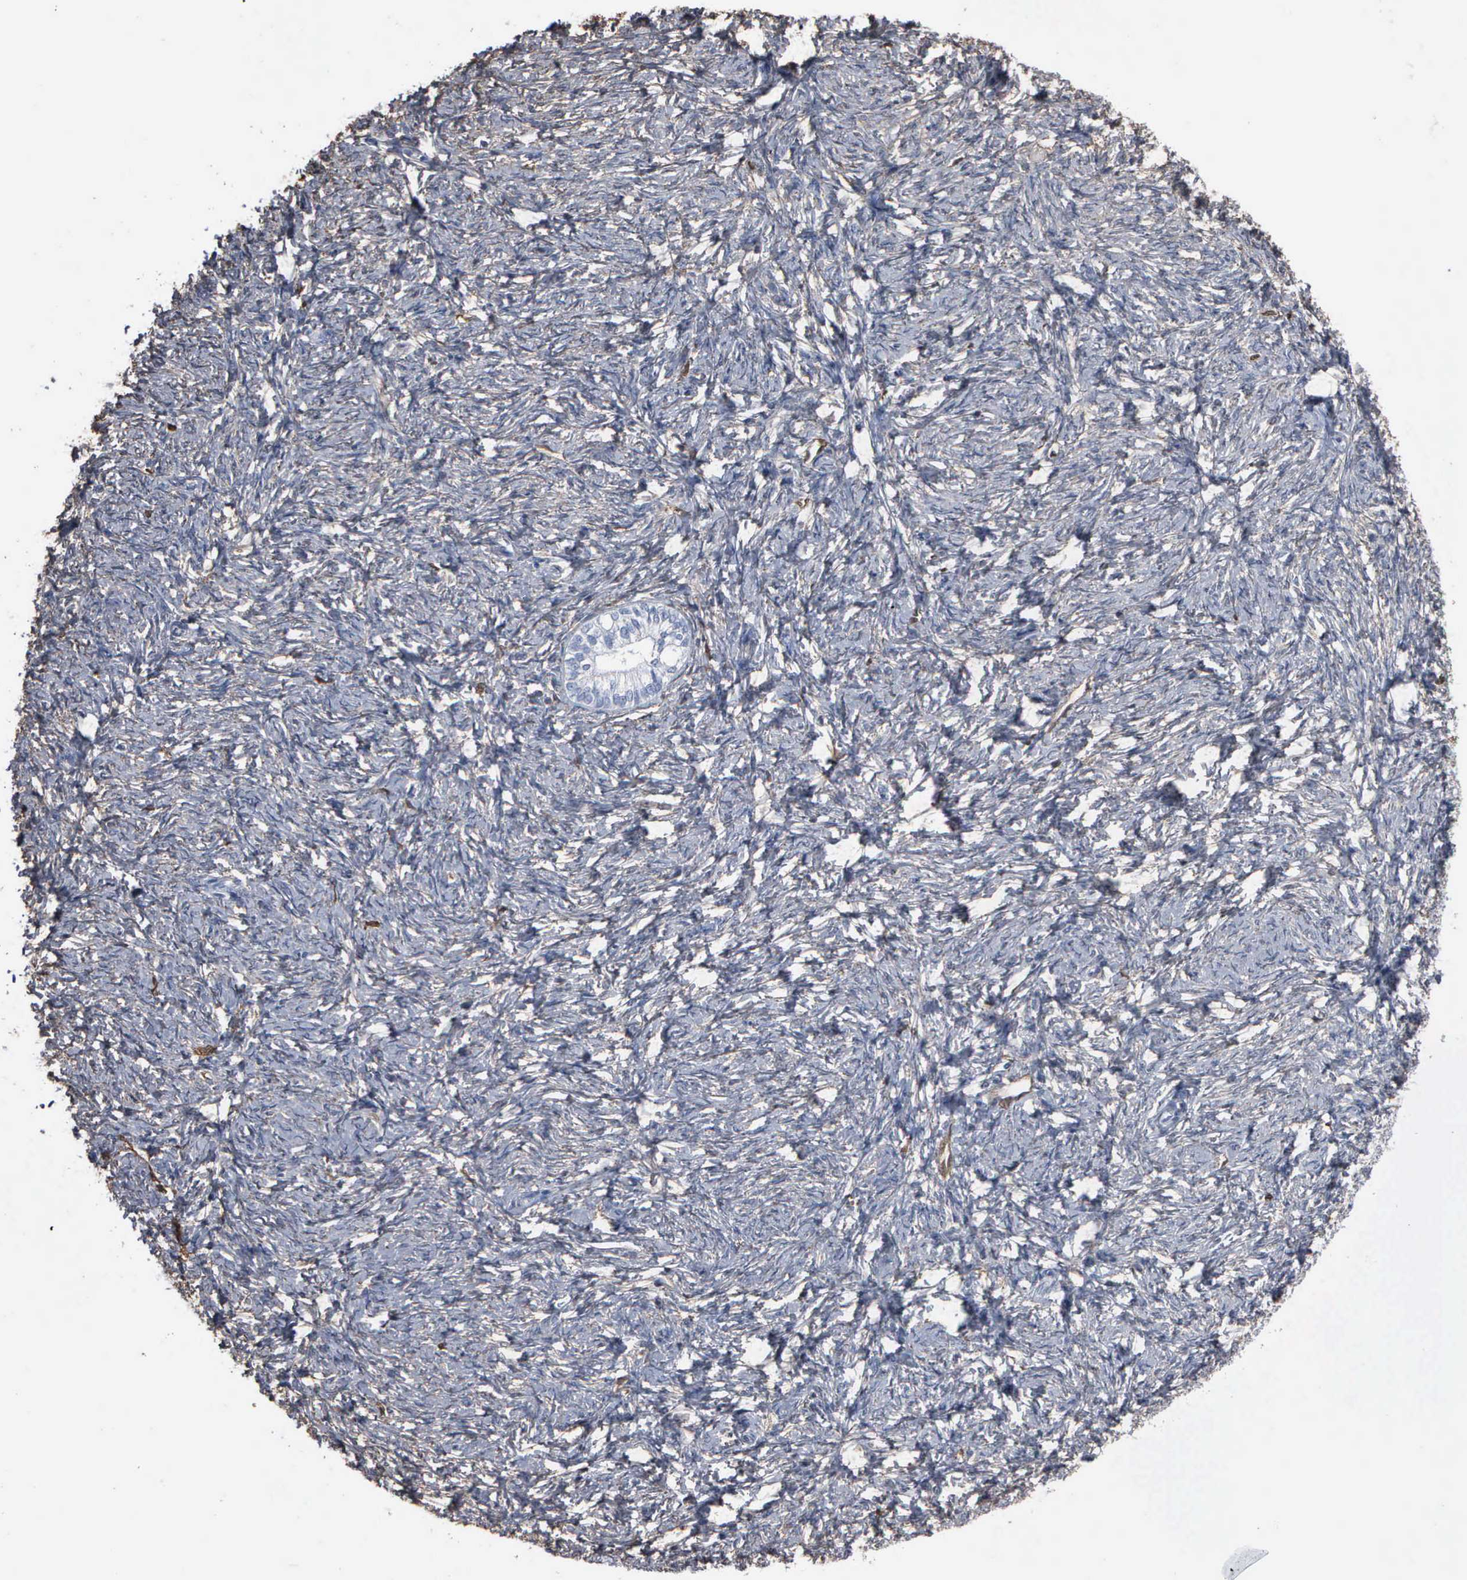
{"staining": {"intensity": "negative", "quantity": "none", "location": "none"}, "tissue": "ovarian cancer", "cell_type": "Tumor cells", "image_type": "cancer", "snomed": [{"axis": "morphology", "description": "Normal tissue, NOS"}, {"axis": "morphology", "description": "Cystadenocarcinoma, serous, NOS"}, {"axis": "topography", "description": "Ovary"}], "caption": "An immunohistochemistry photomicrograph of ovarian cancer (serous cystadenocarcinoma) is shown. There is no staining in tumor cells of ovarian cancer (serous cystadenocarcinoma).", "gene": "FSCN1", "patient": {"sex": "female", "age": 62}}